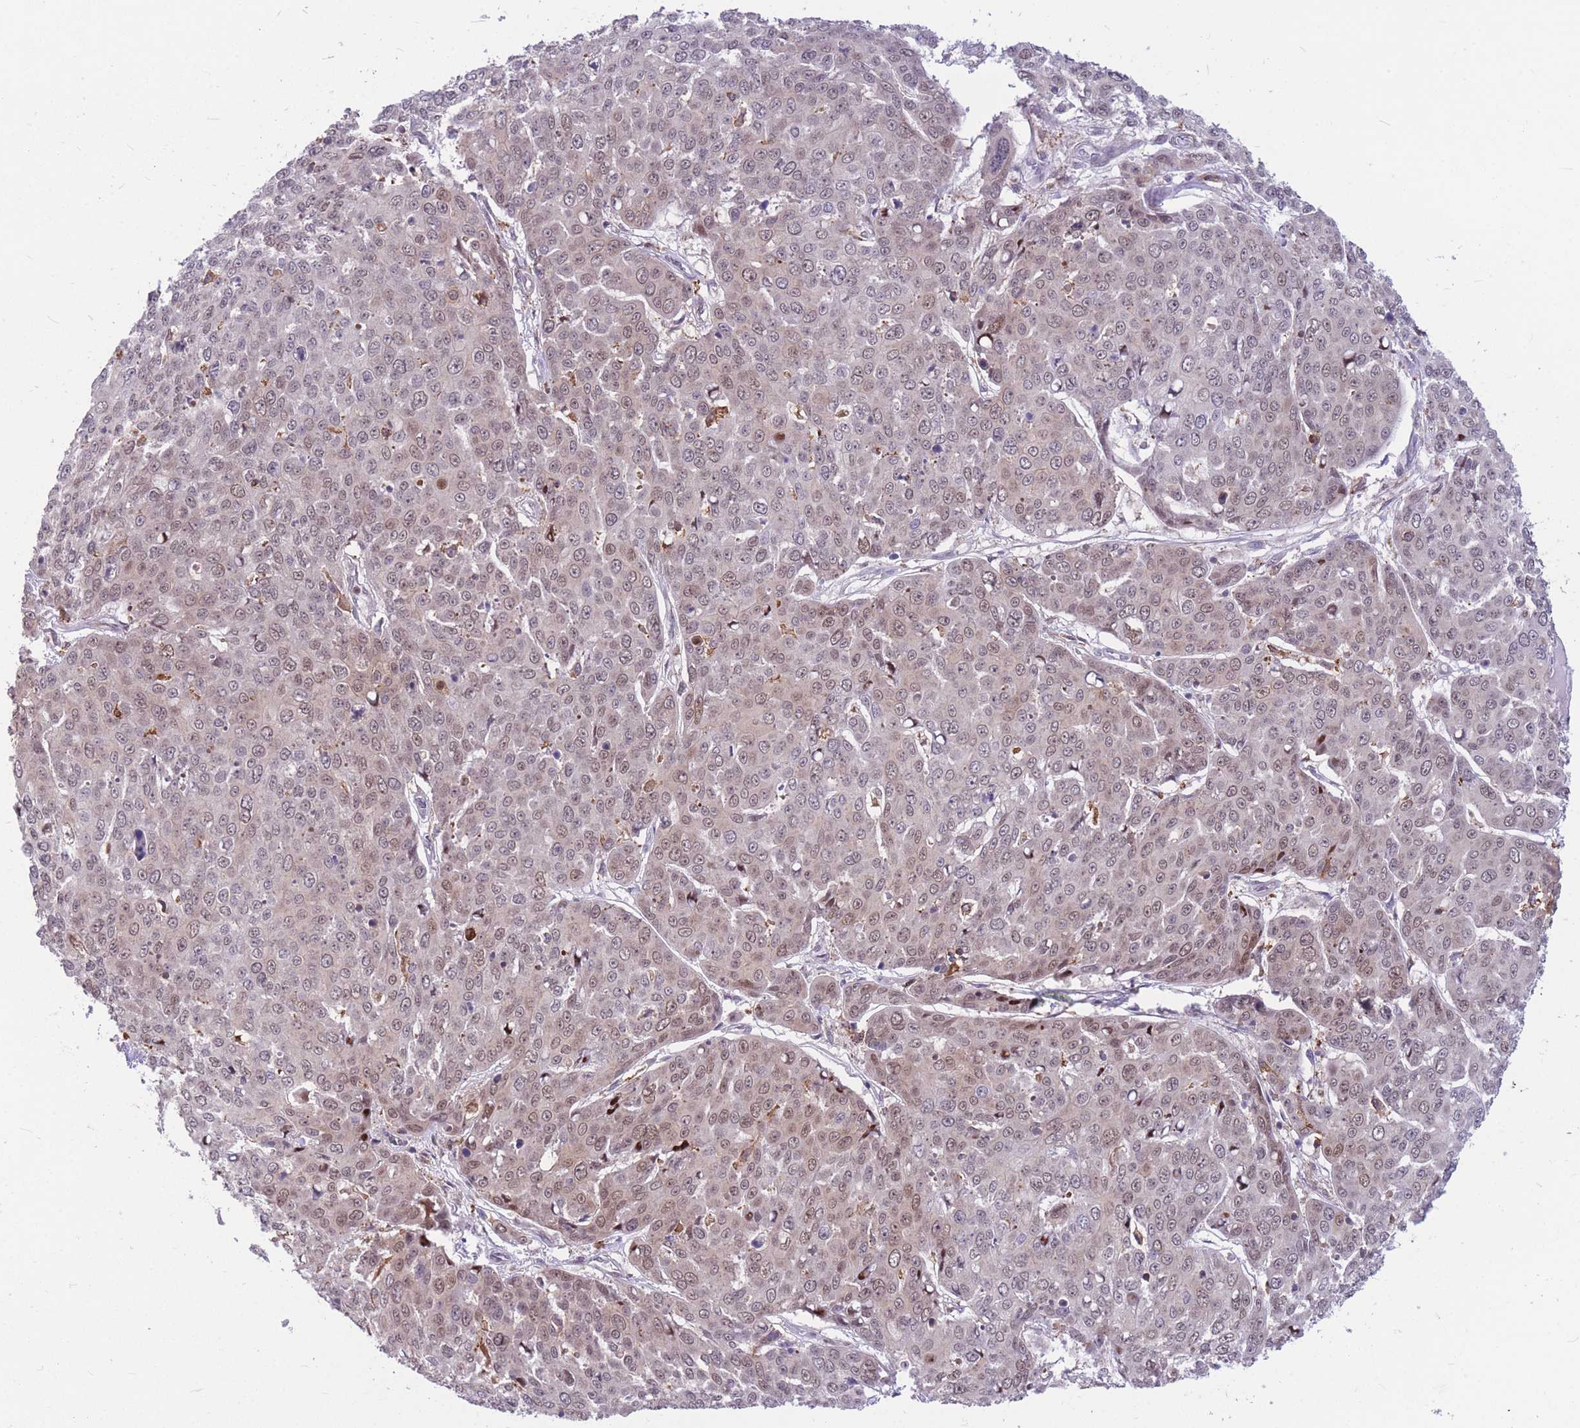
{"staining": {"intensity": "strong", "quantity": "25%-75%", "location": "cytoplasmic/membranous"}, "tissue": "skin cancer", "cell_type": "Tumor cells", "image_type": "cancer", "snomed": [{"axis": "morphology", "description": "Squamous cell carcinoma, NOS"}, {"axis": "topography", "description": "Skin"}], "caption": "A brown stain highlights strong cytoplasmic/membranous positivity of a protein in human skin squamous cell carcinoma tumor cells.", "gene": "TCF20", "patient": {"sex": "male", "age": 71}}